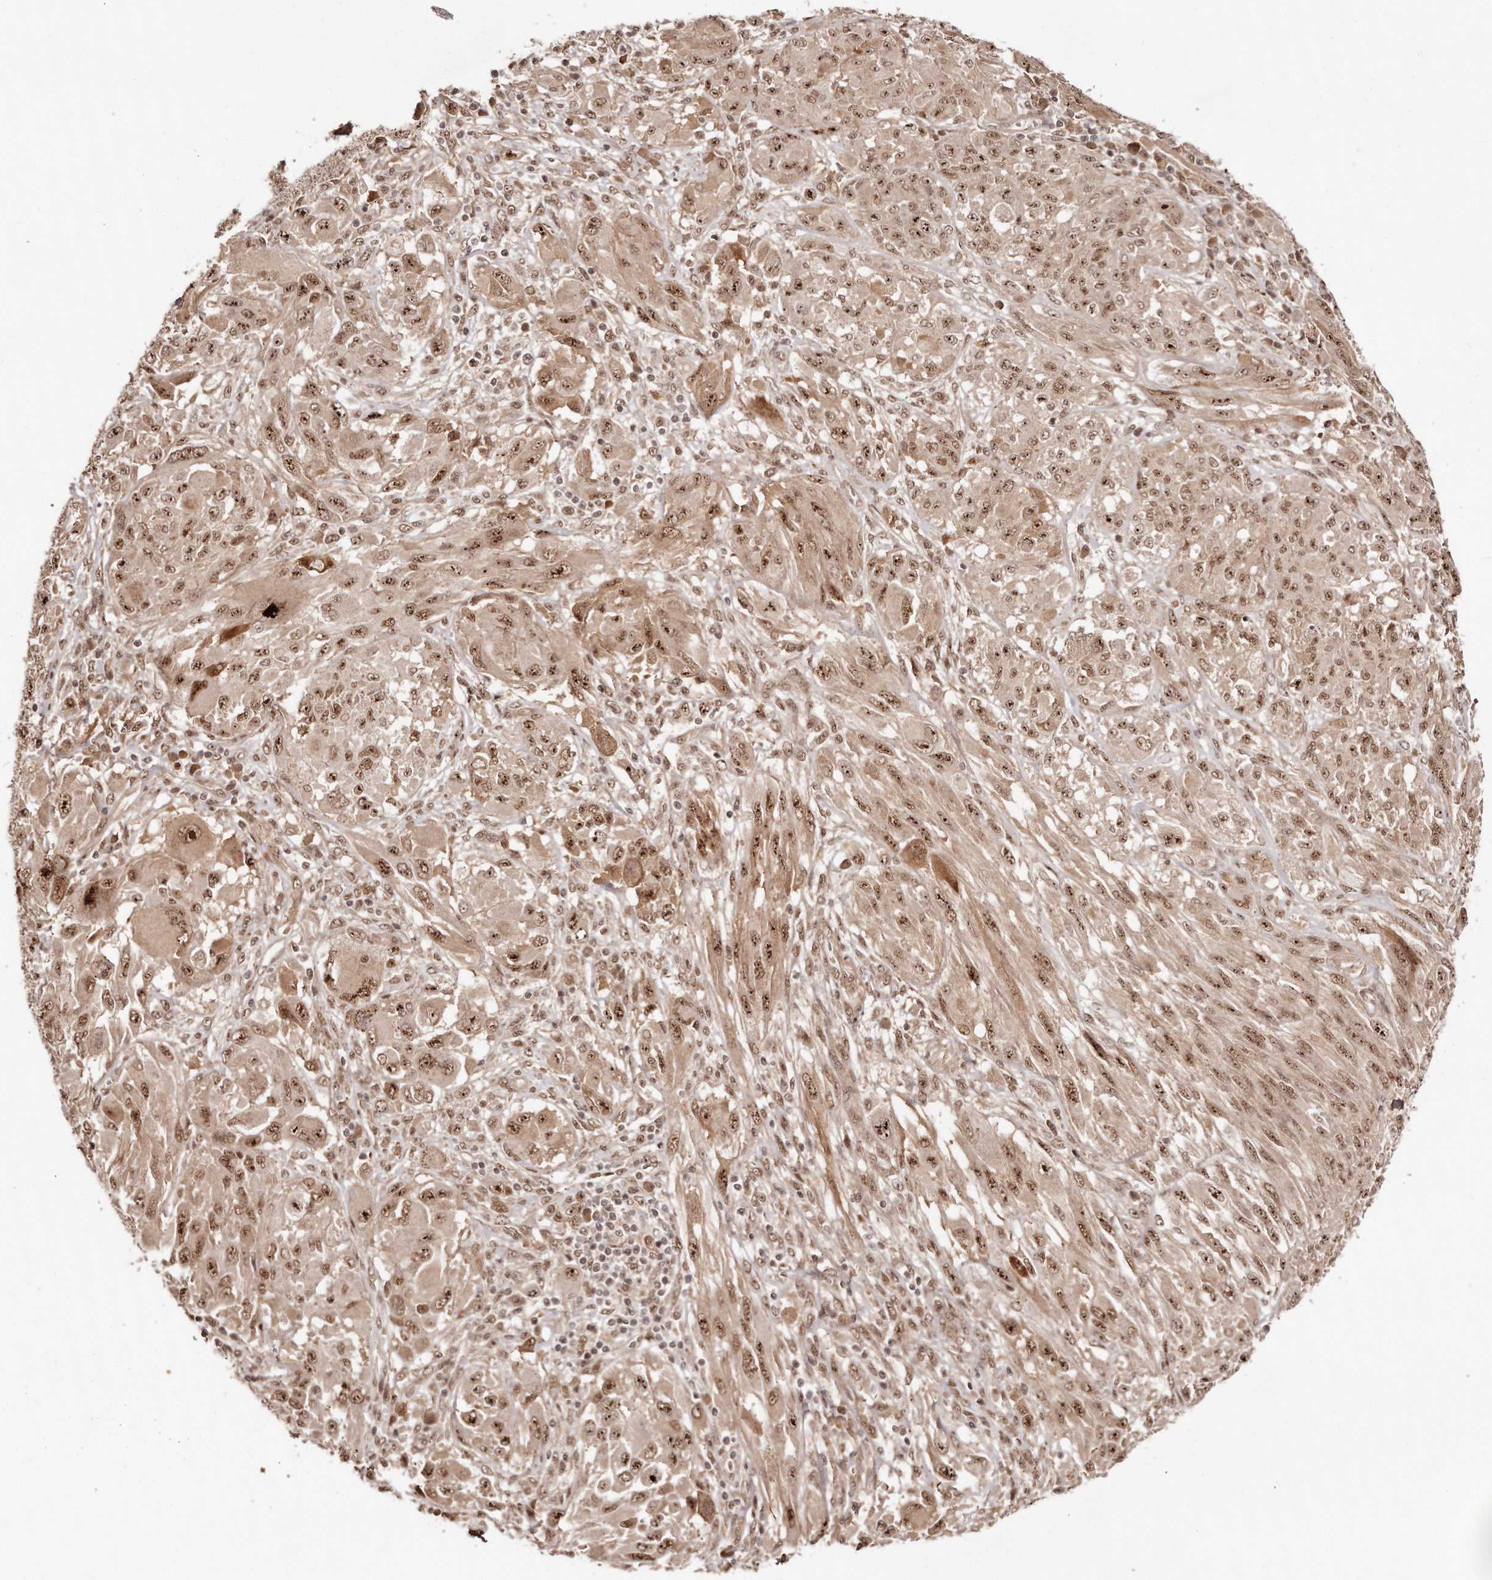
{"staining": {"intensity": "moderate", "quantity": ">75%", "location": "nuclear"}, "tissue": "melanoma", "cell_type": "Tumor cells", "image_type": "cancer", "snomed": [{"axis": "morphology", "description": "Malignant melanoma, NOS"}, {"axis": "topography", "description": "Skin"}], "caption": "This image exhibits melanoma stained with immunohistochemistry (IHC) to label a protein in brown. The nuclear of tumor cells show moderate positivity for the protein. Nuclei are counter-stained blue.", "gene": "SOX4", "patient": {"sex": "female", "age": 91}}